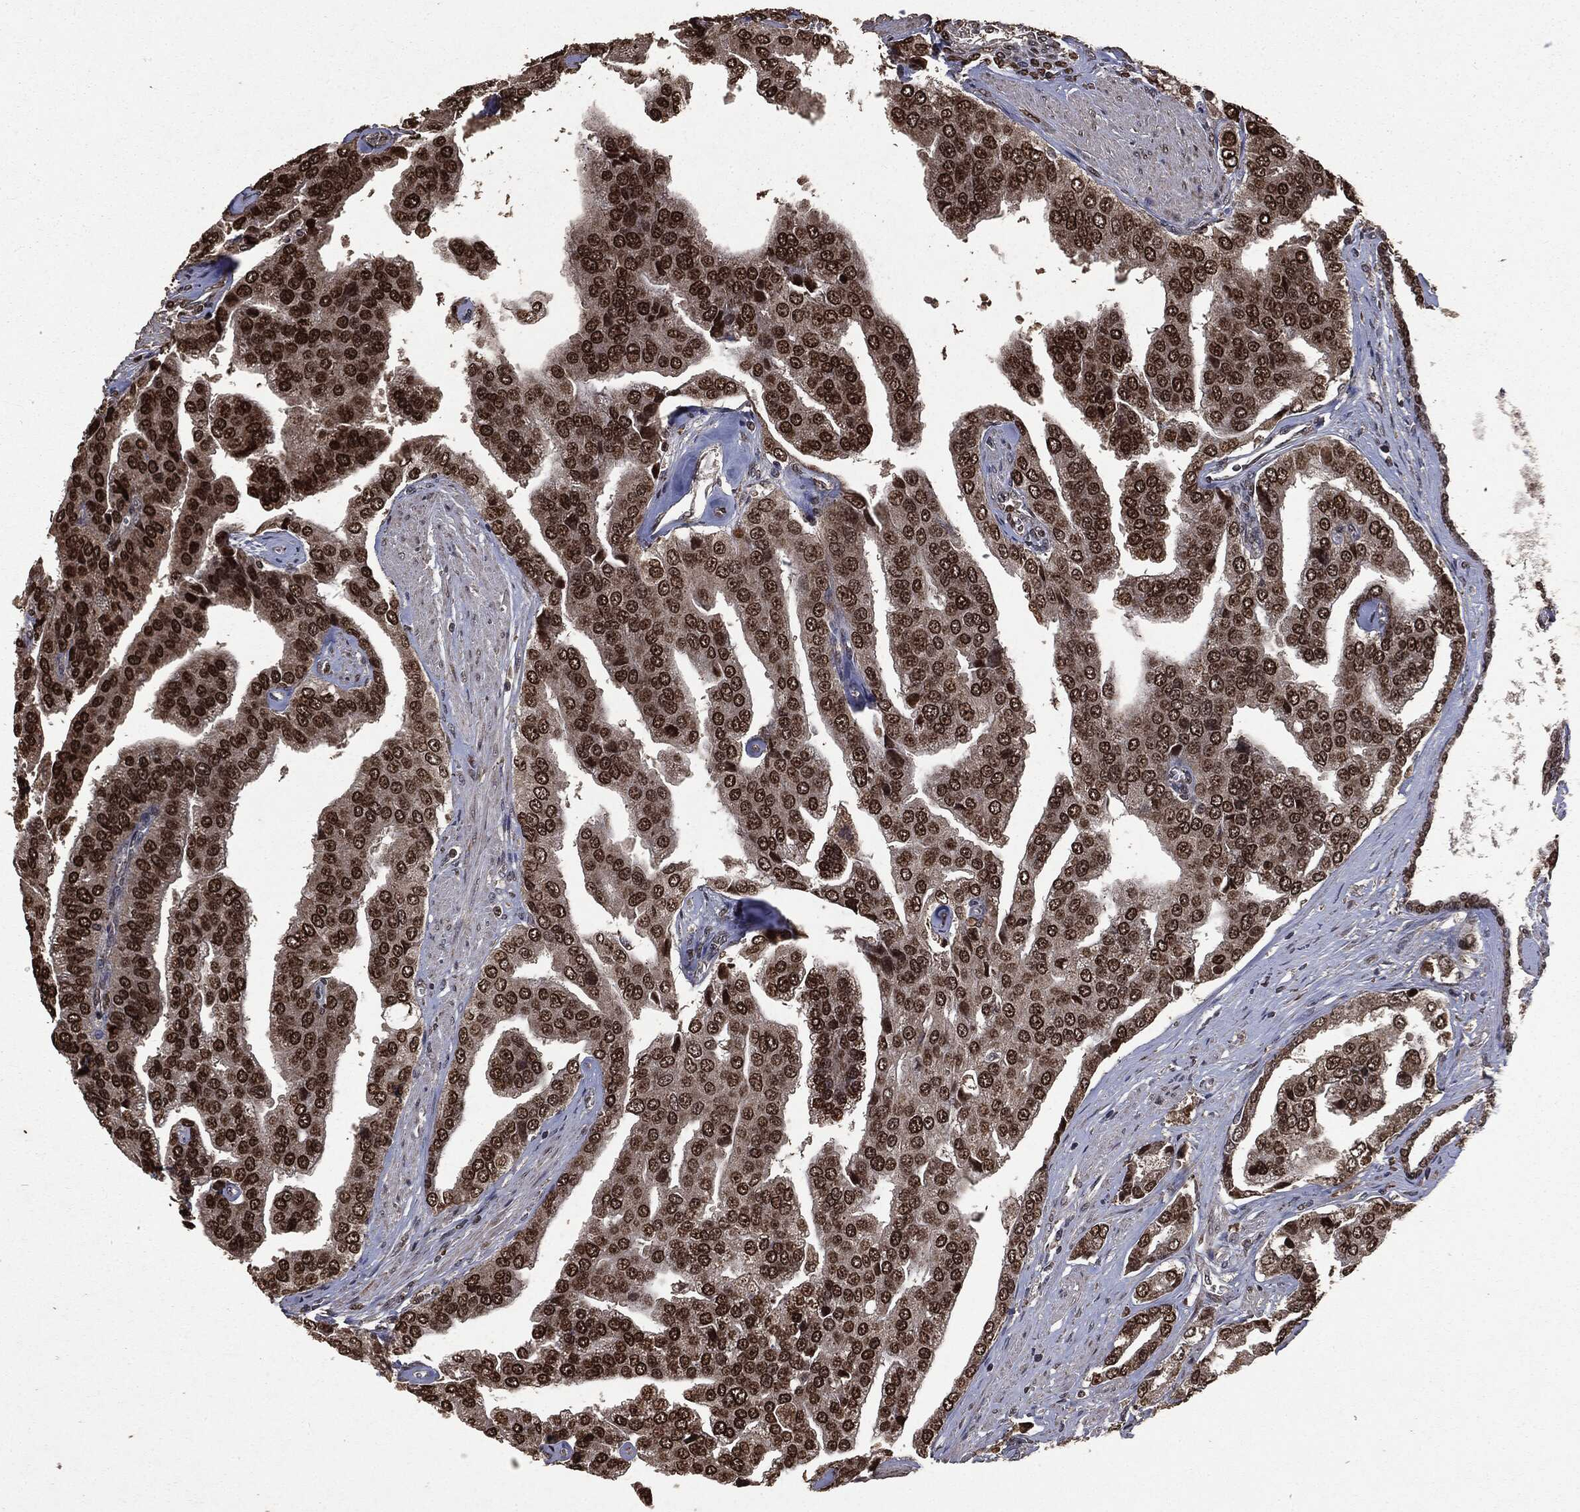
{"staining": {"intensity": "strong", "quantity": ">75%", "location": "cytoplasmic/membranous,nuclear"}, "tissue": "prostate cancer", "cell_type": "Tumor cells", "image_type": "cancer", "snomed": [{"axis": "morphology", "description": "Adenocarcinoma, NOS"}, {"axis": "topography", "description": "Prostate and seminal vesicle, NOS"}, {"axis": "topography", "description": "Prostate"}], "caption": "This image reveals immunohistochemistry (IHC) staining of prostate adenocarcinoma, with high strong cytoplasmic/membranous and nuclear positivity in approximately >75% of tumor cells.", "gene": "PPP6R2", "patient": {"sex": "male", "age": 69}}